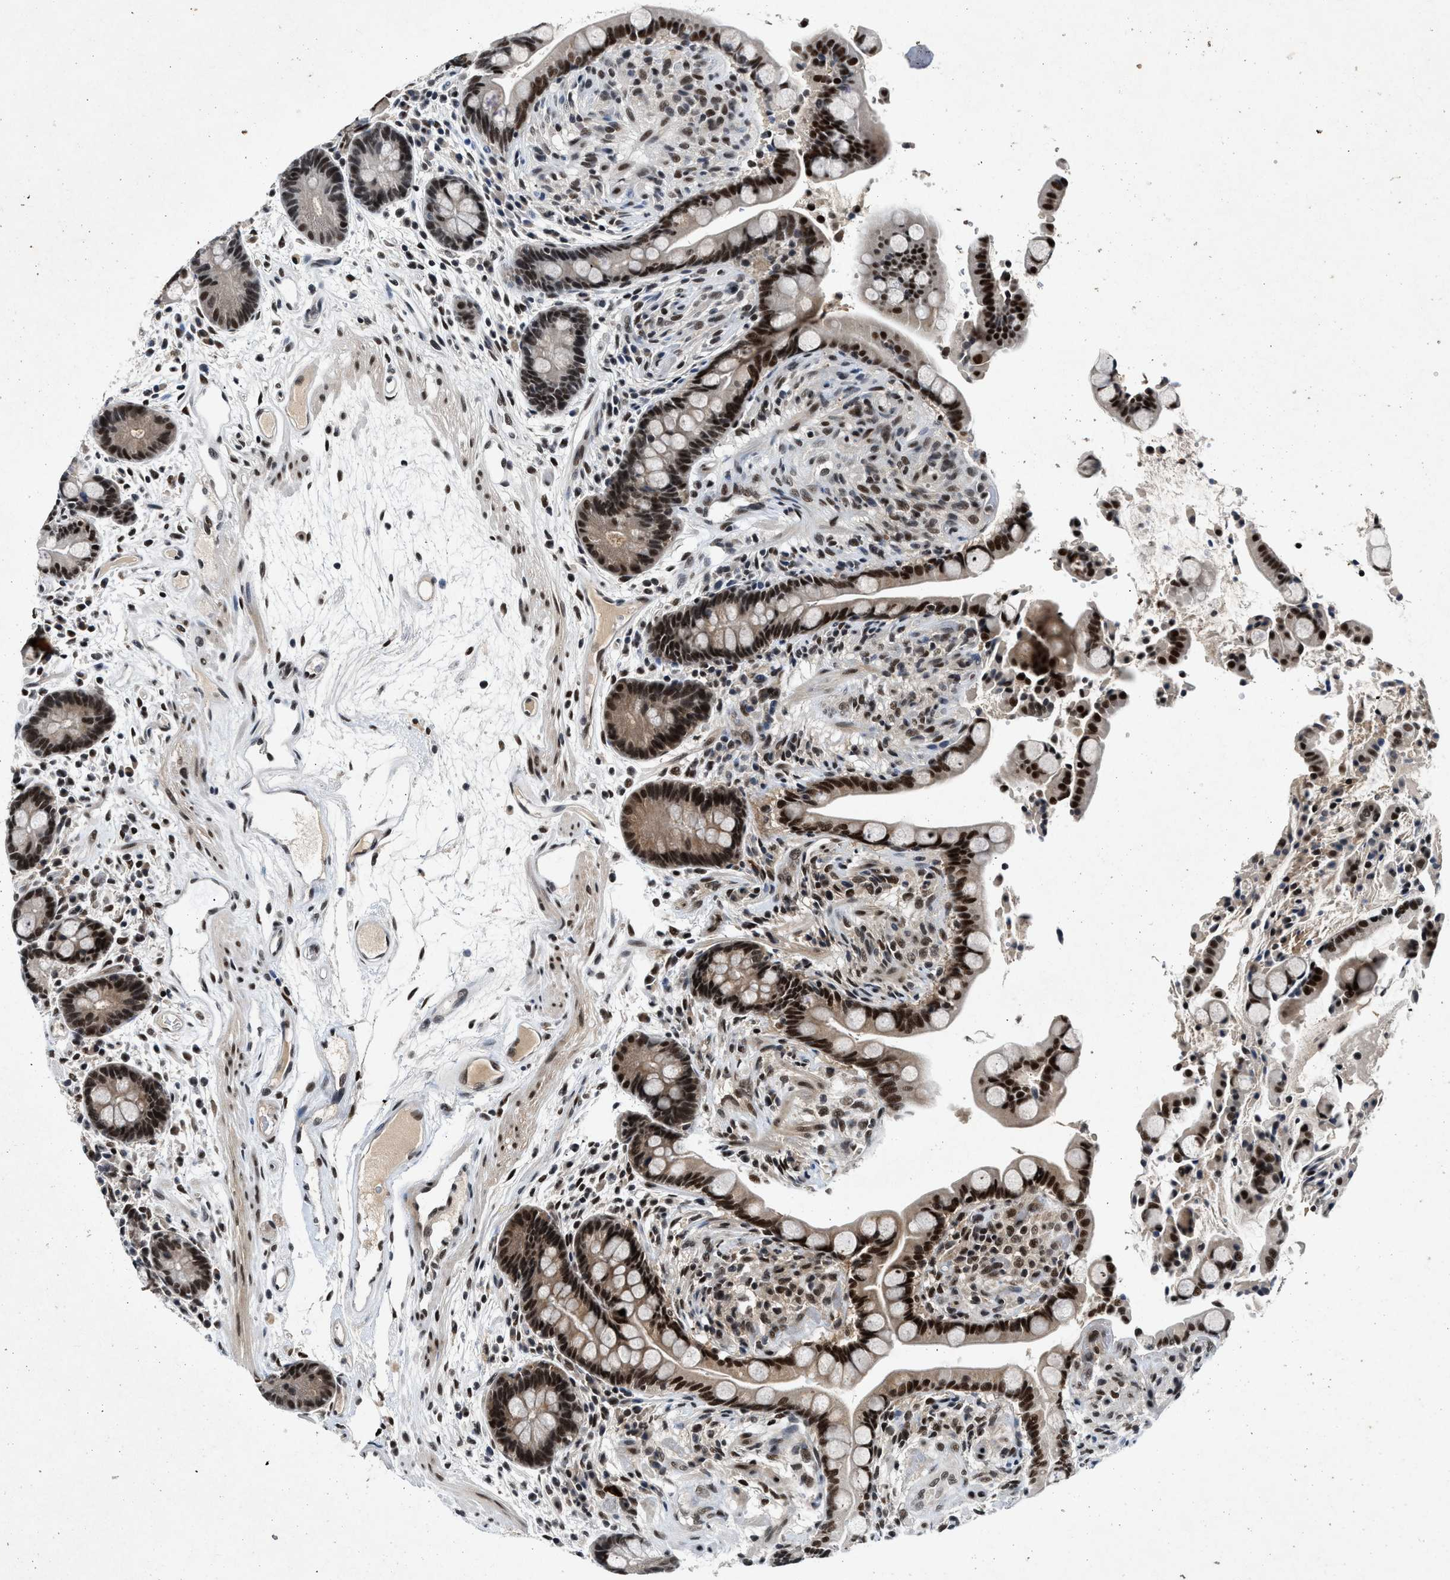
{"staining": {"intensity": "weak", "quantity": ">75%", "location": "nuclear"}, "tissue": "colon", "cell_type": "Endothelial cells", "image_type": "normal", "snomed": [{"axis": "morphology", "description": "Normal tissue, NOS"}, {"axis": "topography", "description": "Colon"}], "caption": "Human colon stained for a protein (brown) reveals weak nuclear positive positivity in approximately >75% of endothelial cells.", "gene": "NCOA1", "patient": {"sex": "male", "age": 73}}